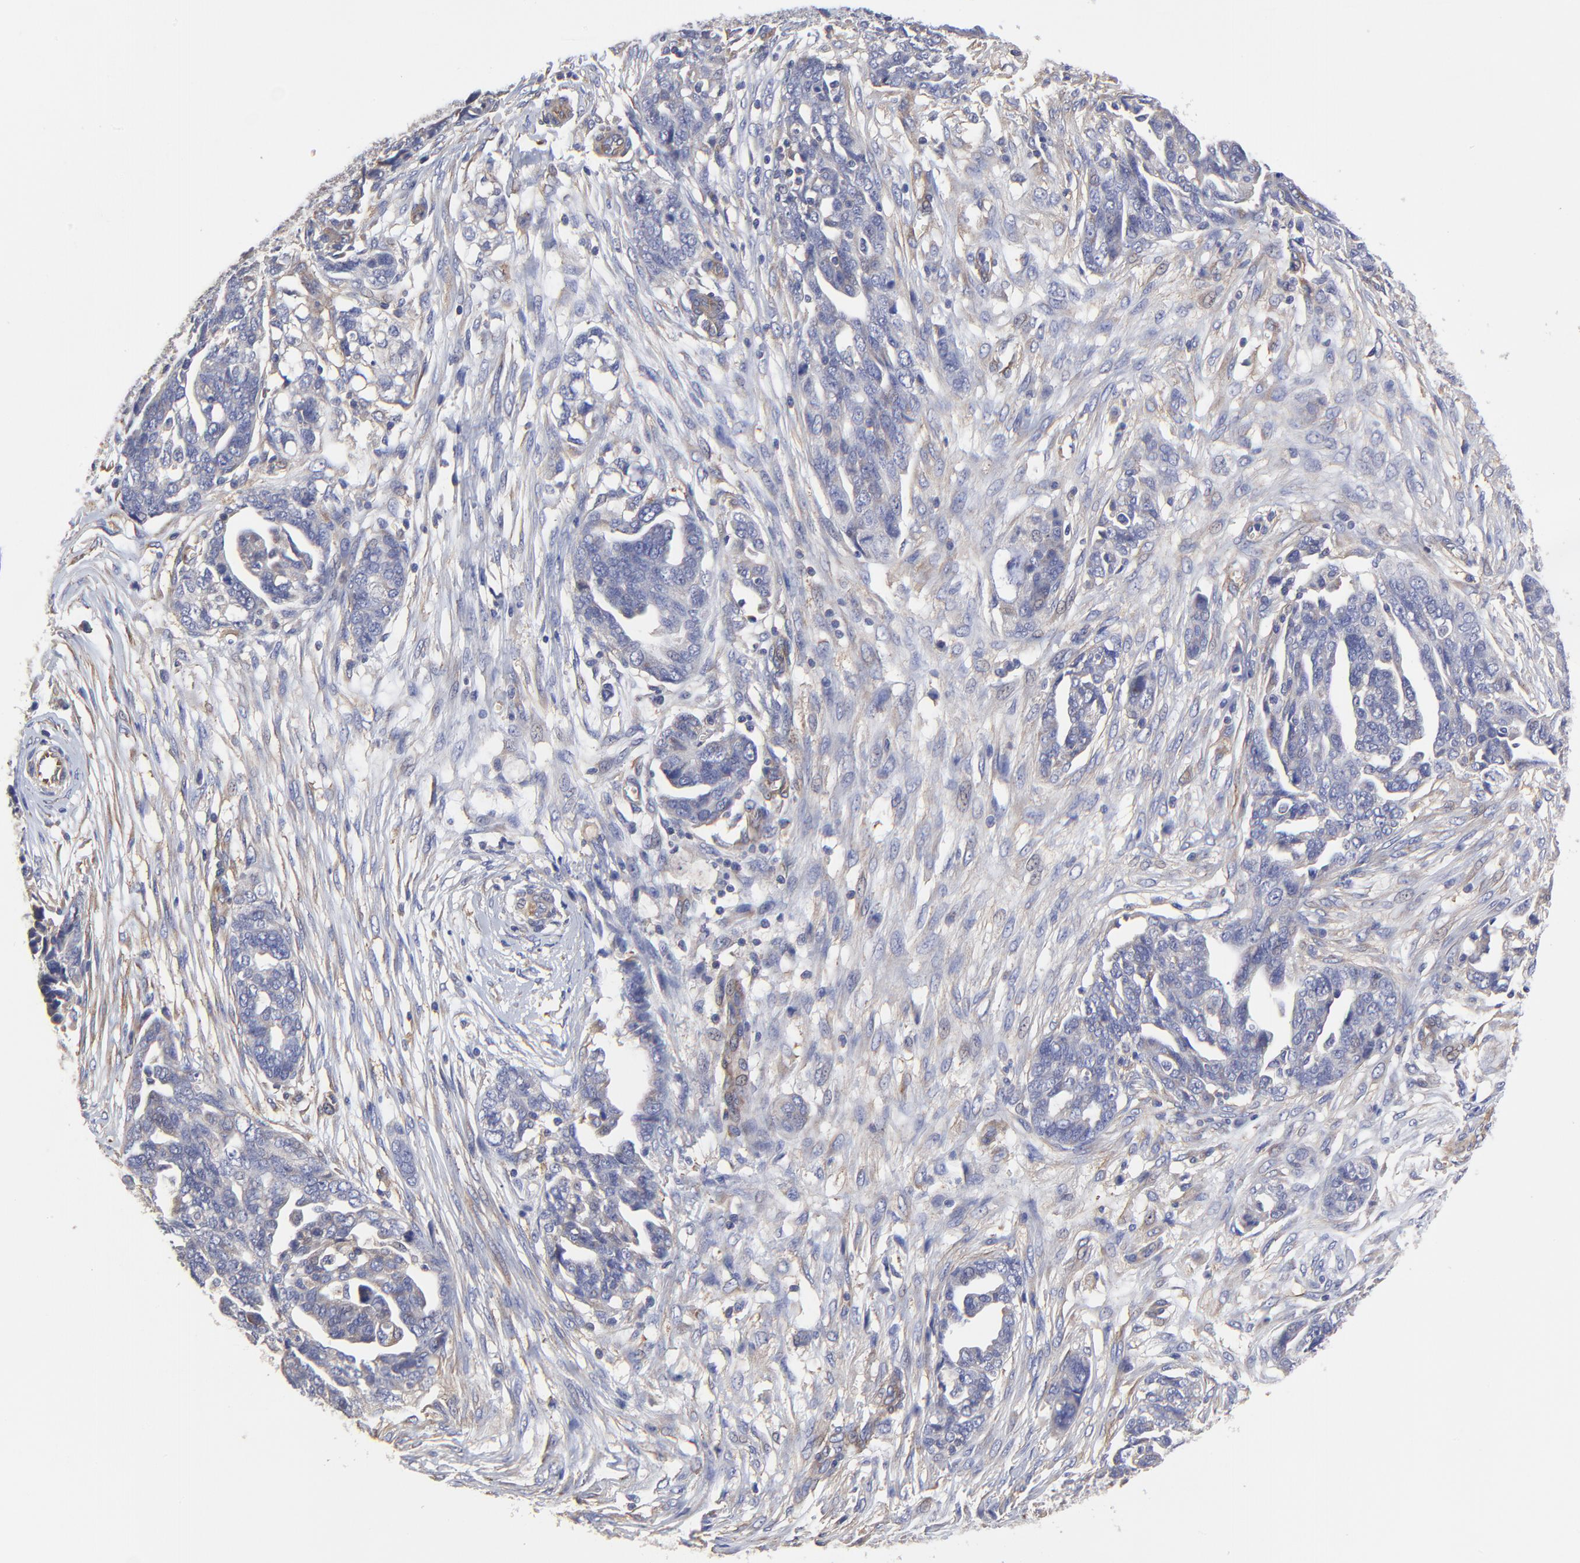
{"staining": {"intensity": "negative", "quantity": "none", "location": "none"}, "tissue": "ovarian cancer", "cell_type": "Tumor cells", "image_type": "cancer", "snomed": [{"axis": "morphology", "description": "Normal tissue, NOS"}, {"axis": "morphology", "description": "Cystadenocarcinoma, serous, NOS"}, {"axis": "topography", "description": "Fallopian tube"}, {"axis": "topography", "description": "Ovary"}], "caption": "The micrograph demonstrates no staining of tumor cells in ovarian cancer (serous cystadenocarcinoma).", "gene": "SULF2", "patient": {"sex": "female", "age": 56}}